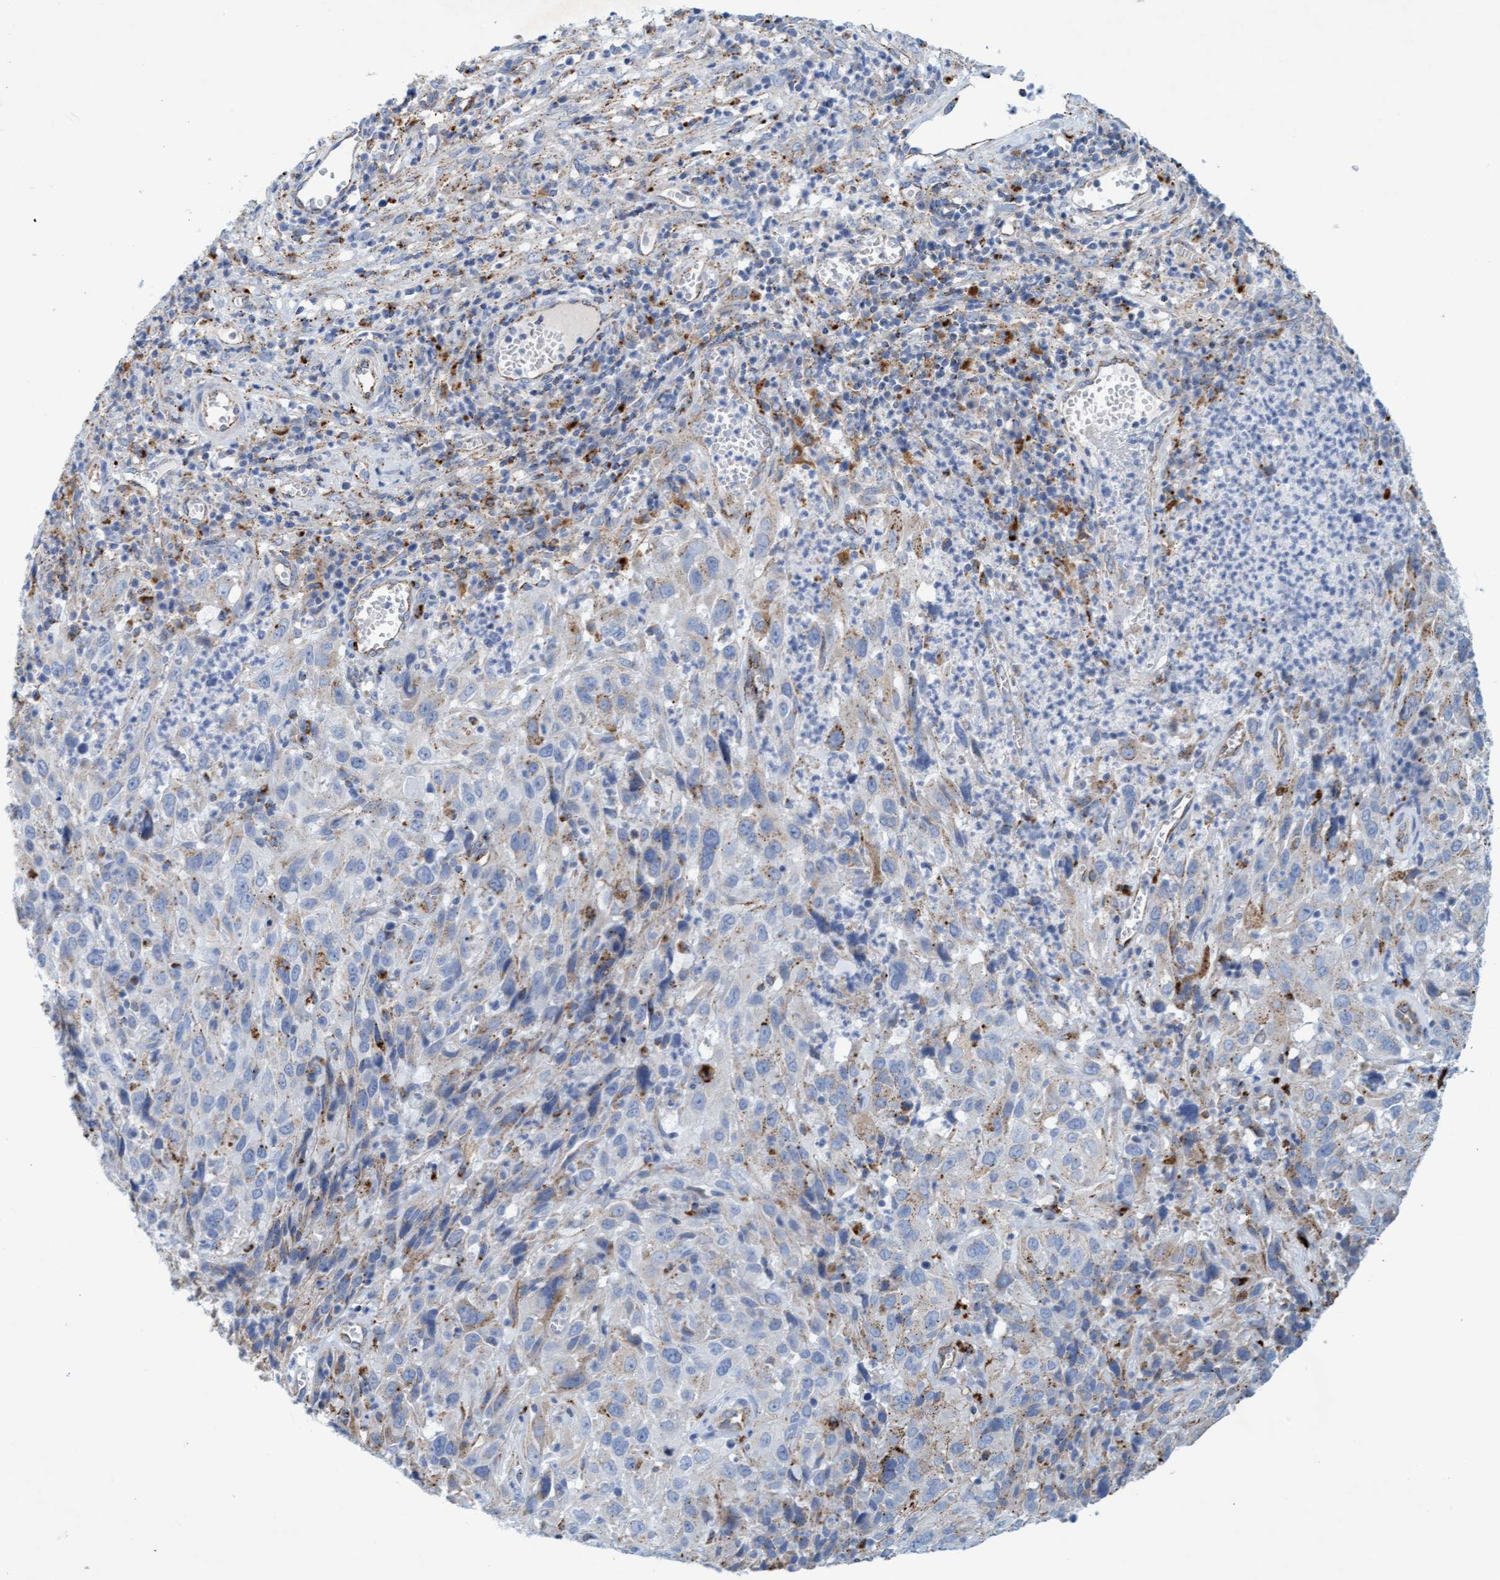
{"staining": {"intensity": "moderate", "quantity": "<25%", "location": "cytoplasmic/membranous"}, "tissue": "cervical cancer", "cell_type": "Tumor cells", "image_type": "cancer", "snomed": [{"axis": "morphology", "description": "Squamous cell carcinoma, NOS"}, {"axis": "topography", "description": "Cervix"}], "caption": "Moderate cytoplasmic/membranous protein expression is appreciated in about <25% of tumor cells in cervical cancer (squamous cell carcinoma).", "gene": "SGSH", "patient": {"sex": "female", "age": 32}}